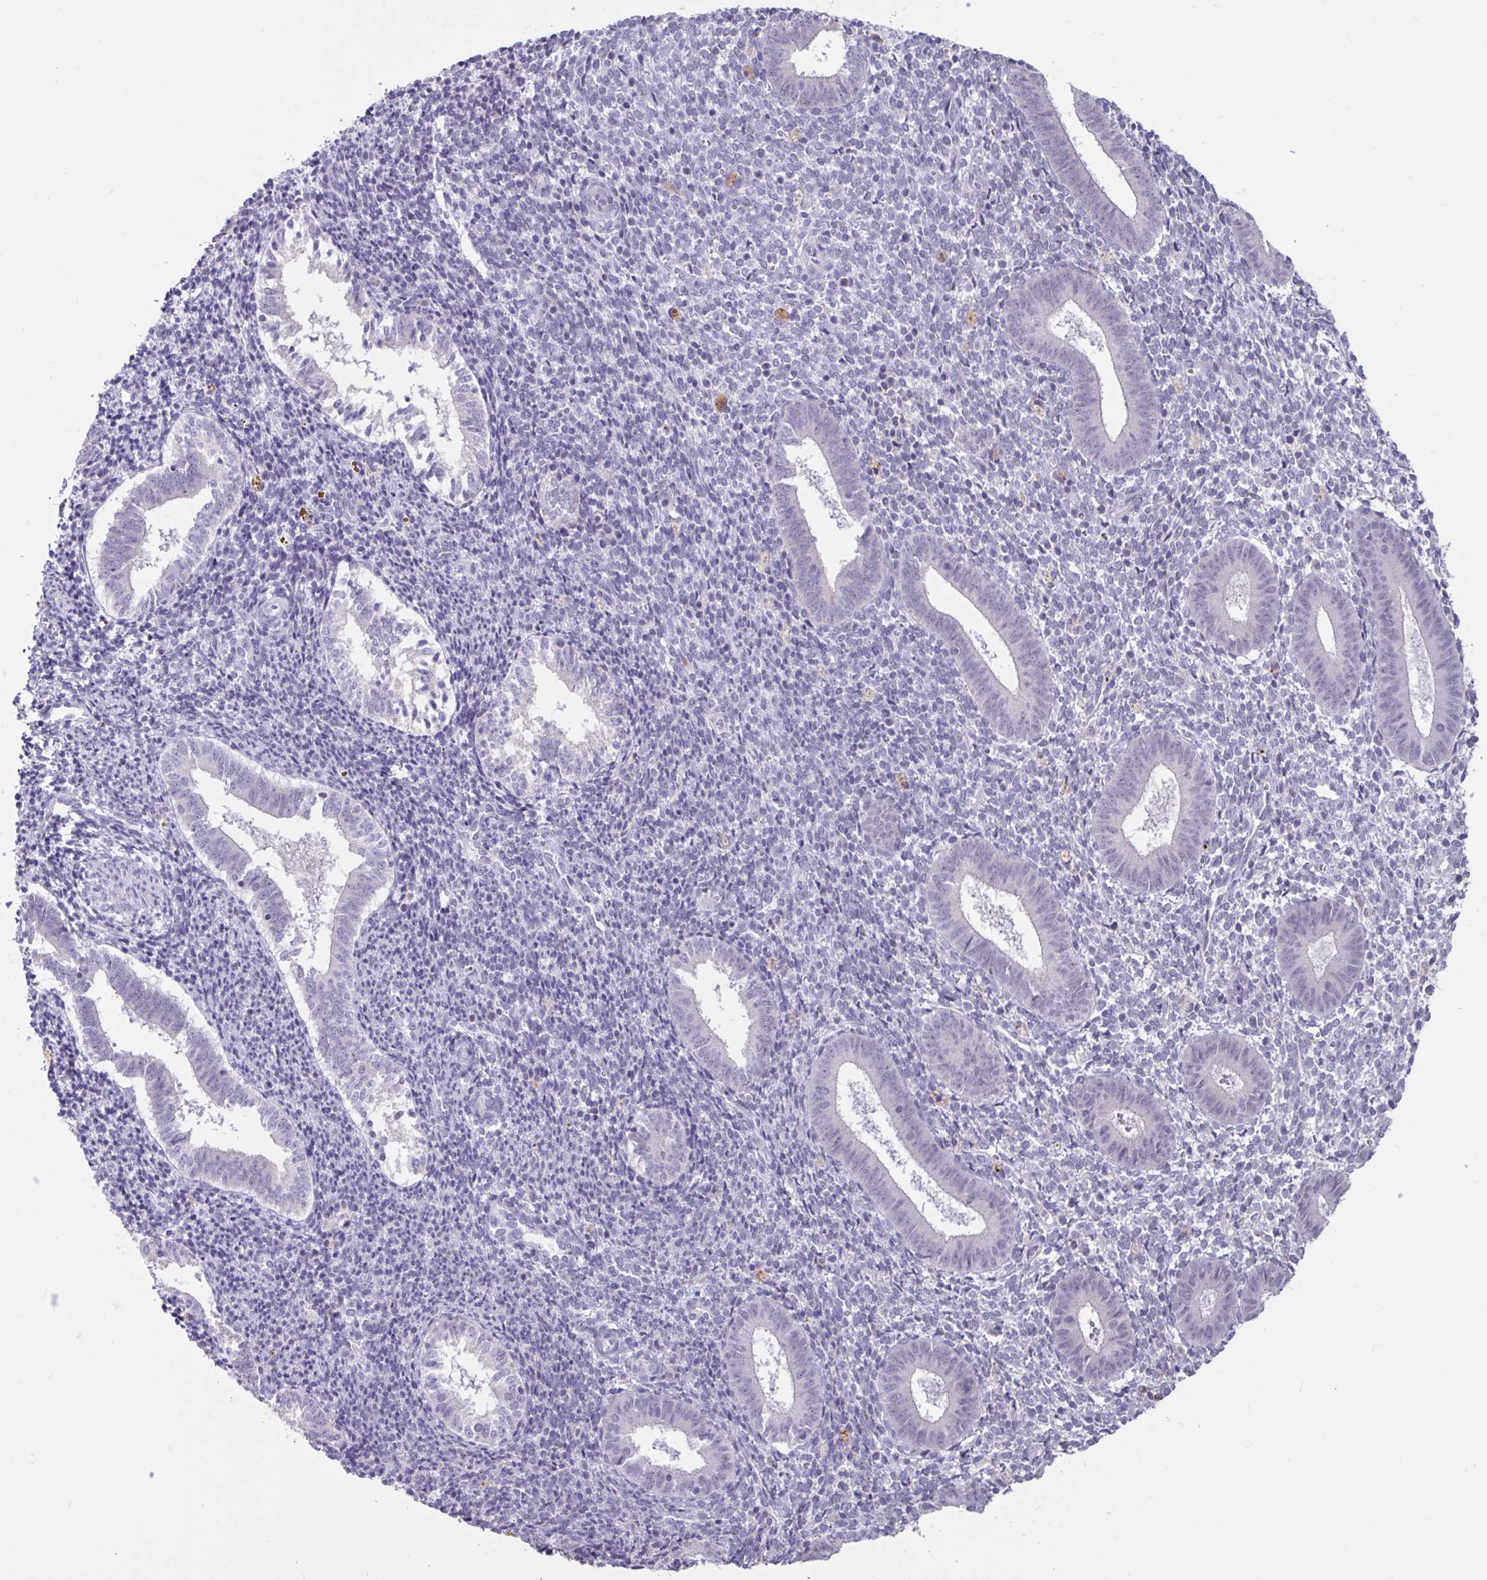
{"staining": {"intensity": "negative", "quantity": "none", "location": "none"}, "tissue": "endometrium", "cell_type": "Cells in endometrial stroma", "image_type": "normal", "snomed": [{"axis": "morphology", "description": "Normal tissue, NOS"}, {"axis": "topography", "description": "Endometrium"}], "caption": "DAB (3,3'-diaminobenzidine) immunohistochemical staining of benign endometrium displays no significant positivity in cells in endometrial stroma.", "gene": "DDX39A", "patient": {"sex": "female", "age": 25}}